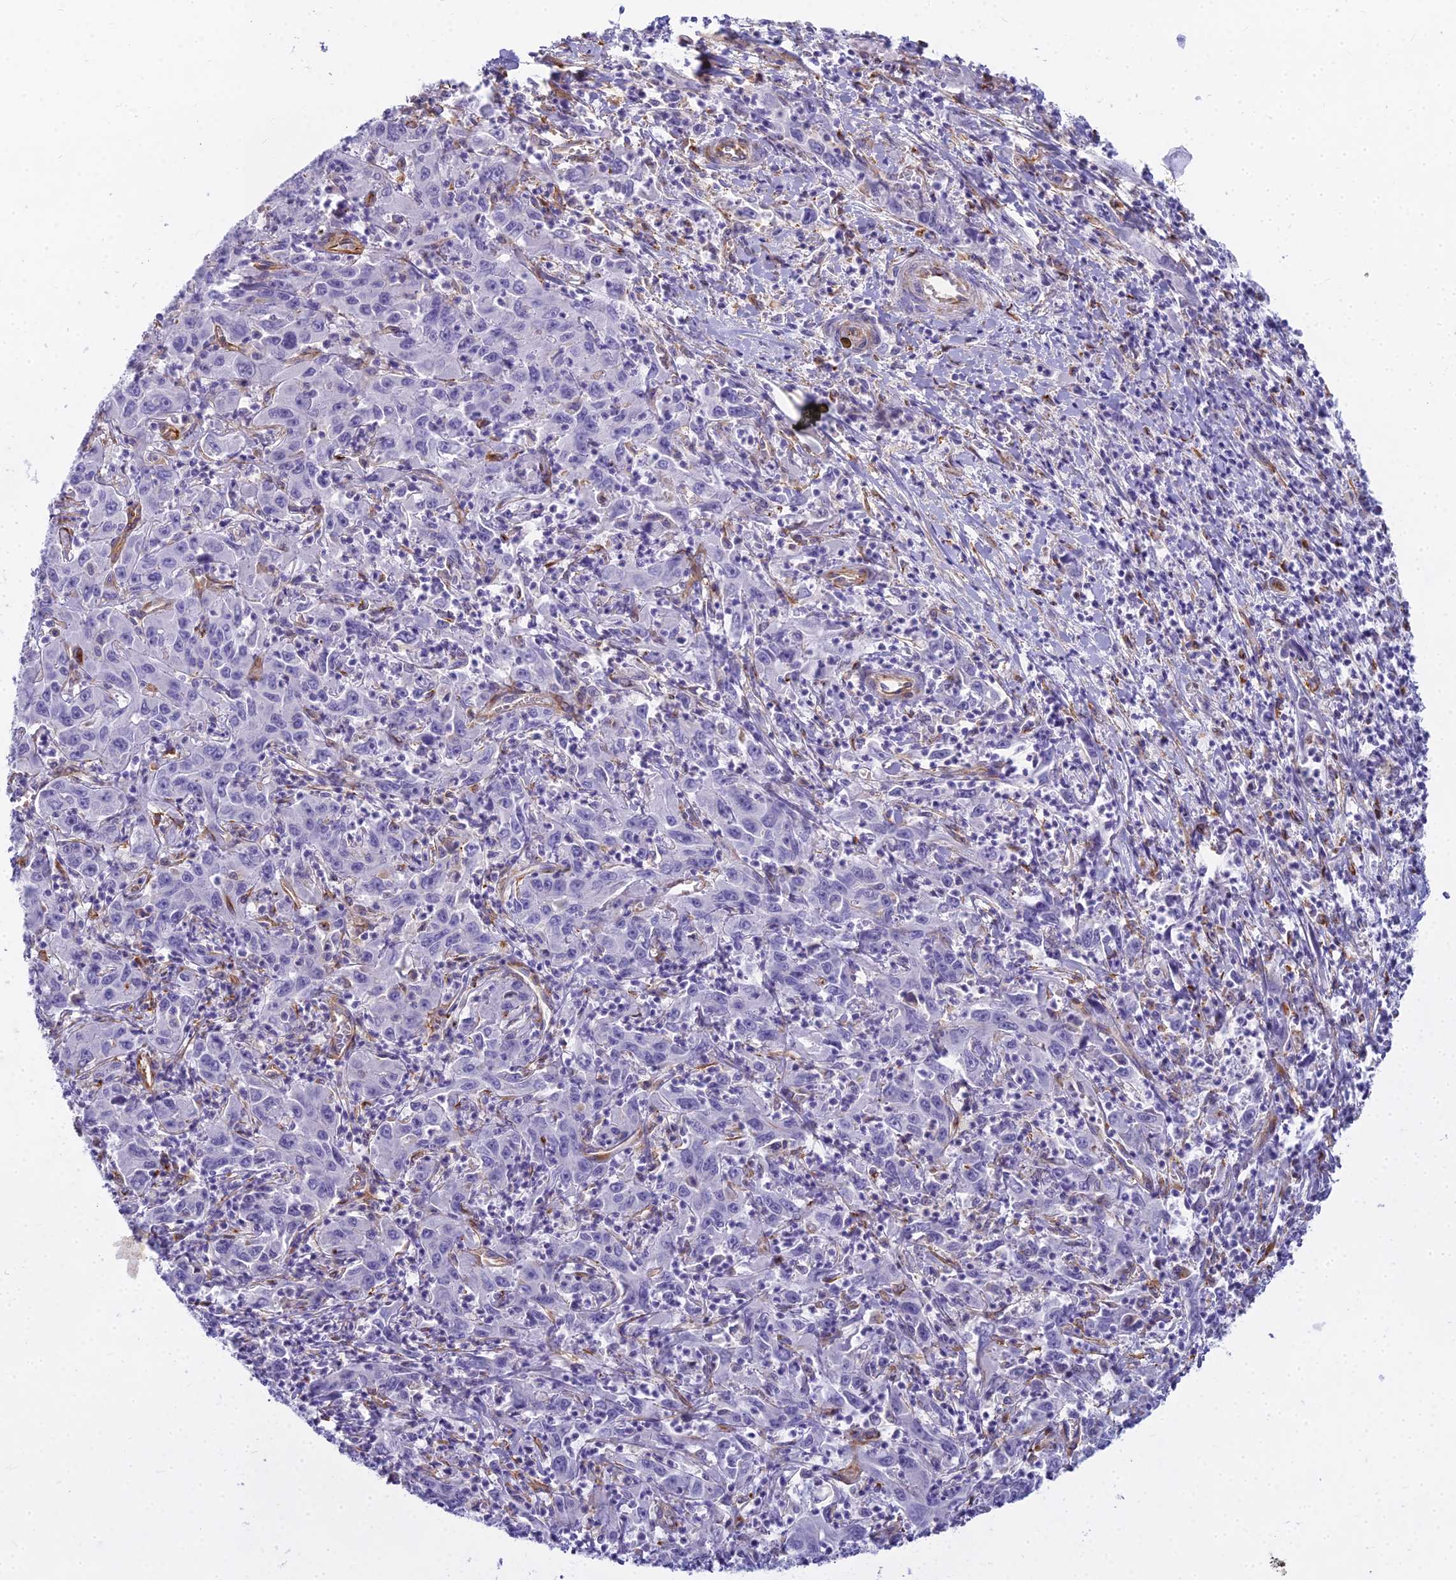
{"staining": {"intensity": "negative", "quantity": "none", "location": "none"}, "tissue": "liver cancer", "cell_type": "Tumor cells", "image_type": "cancer", "snomed": [{"axis": "morphology", "description": "Carcinoma, Hepatocellular, NOS"}, {"axis": "topography", "description": "Liver"}], "caption": "IHC of human liver cancer (hepatocellular carcinoma) displays no staining in tumor cells. The staining is performed using DAB (3,3'-diaminobenzidine) brown chromogen with nuclei counter-stained in using hematoxylin.", "gene": "EVI2A", "patient": {"sex": "male", "age": 63}}